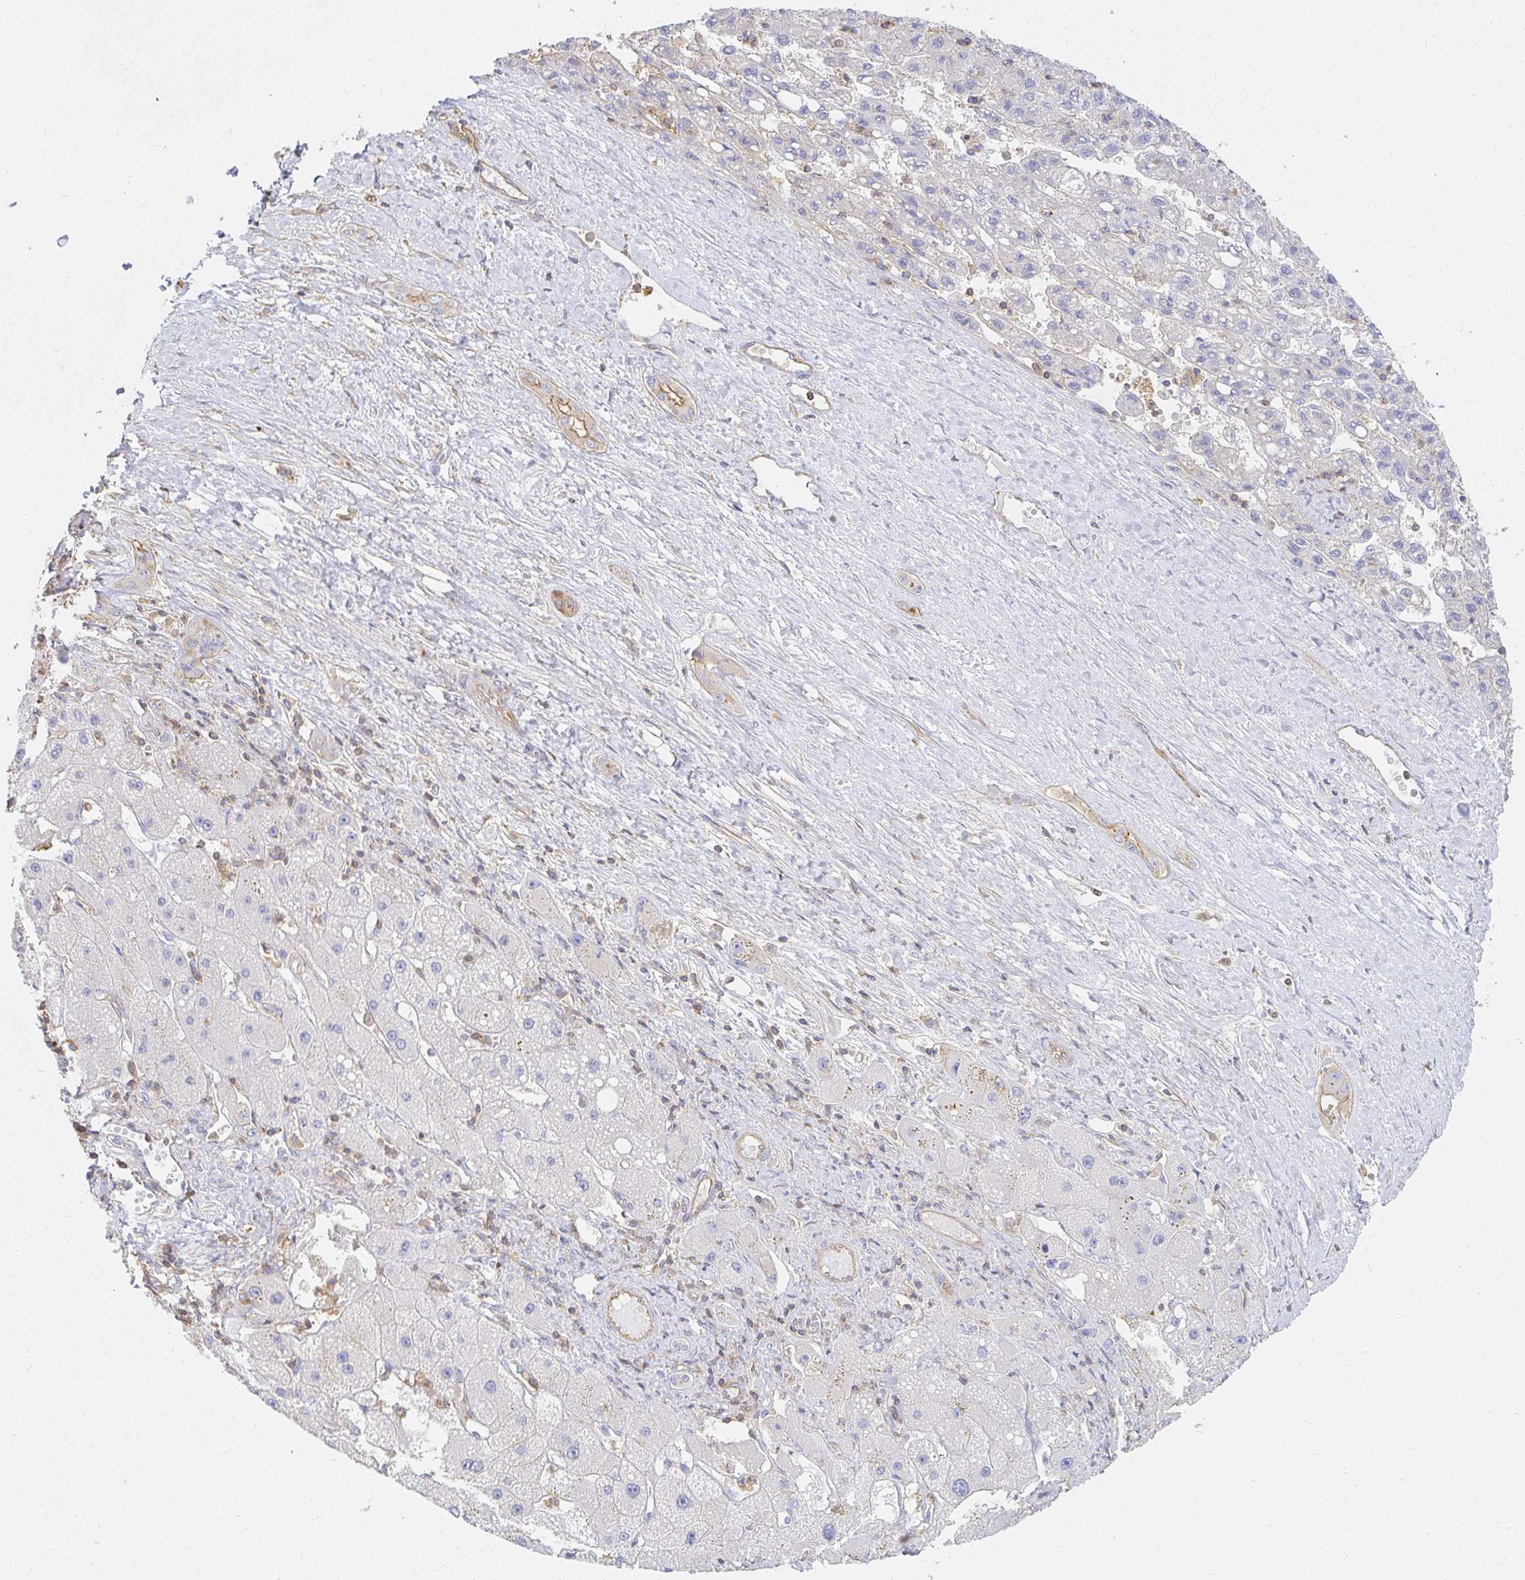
{"staining": {"intensity": "negative", "quantity": "none", "location": "none"}, "tissue": "liver cancer", "cell_type": "Tumor cells", "image_type": "cancer", "snomed": [{"axis": "morphology", "description": "Carcinoma, Hepatocellular, NOS"}, {"axis": "topography", "description": "Liver"}], "caption": "Tumor cells show no significant protein expression in hepatocellular carcinoma (liver).", "gene": "TSPAN19", "patient": {"sex": "female", "age": 82}}